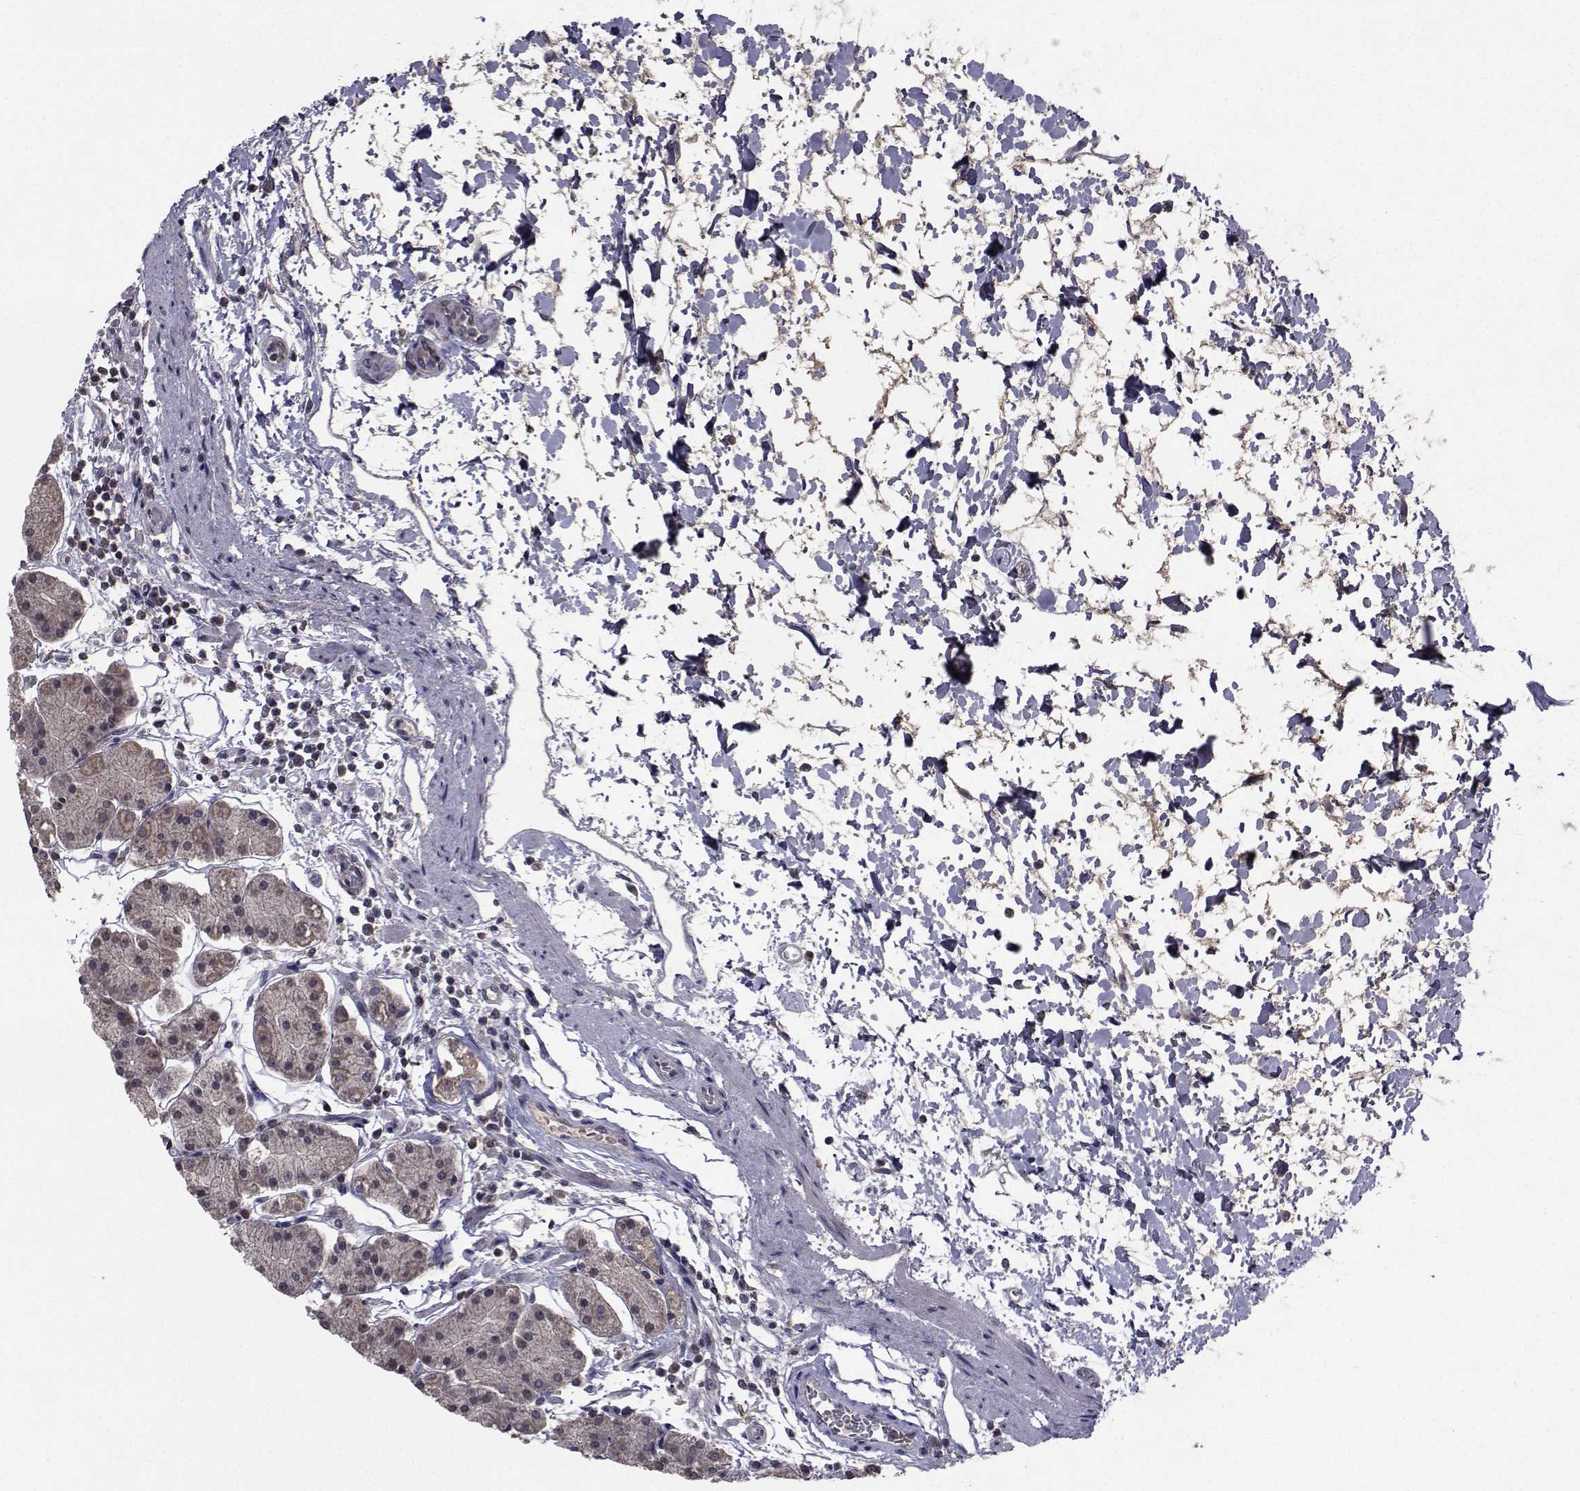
{"staining": {"intensity": "moderate", "quantity": ">75%", "location": "cytoplasmic/membranous"}, "tissue": "stomach", "cell_type": "Glandular cells", "image_type": "normal", "snomed": [{"axis": "morphology", "description": "Normal tissue, NOS"}, {"axis": "topography", "description": "Stomach"}], "caption": "Human stomach stained for a protein (brown) reveals moderate cytoplasmic/membranous positive staining in approximately >75% of glandular cells.", "gene": "CYP2S1", "patient": {"sex": "male", "age": 54}}